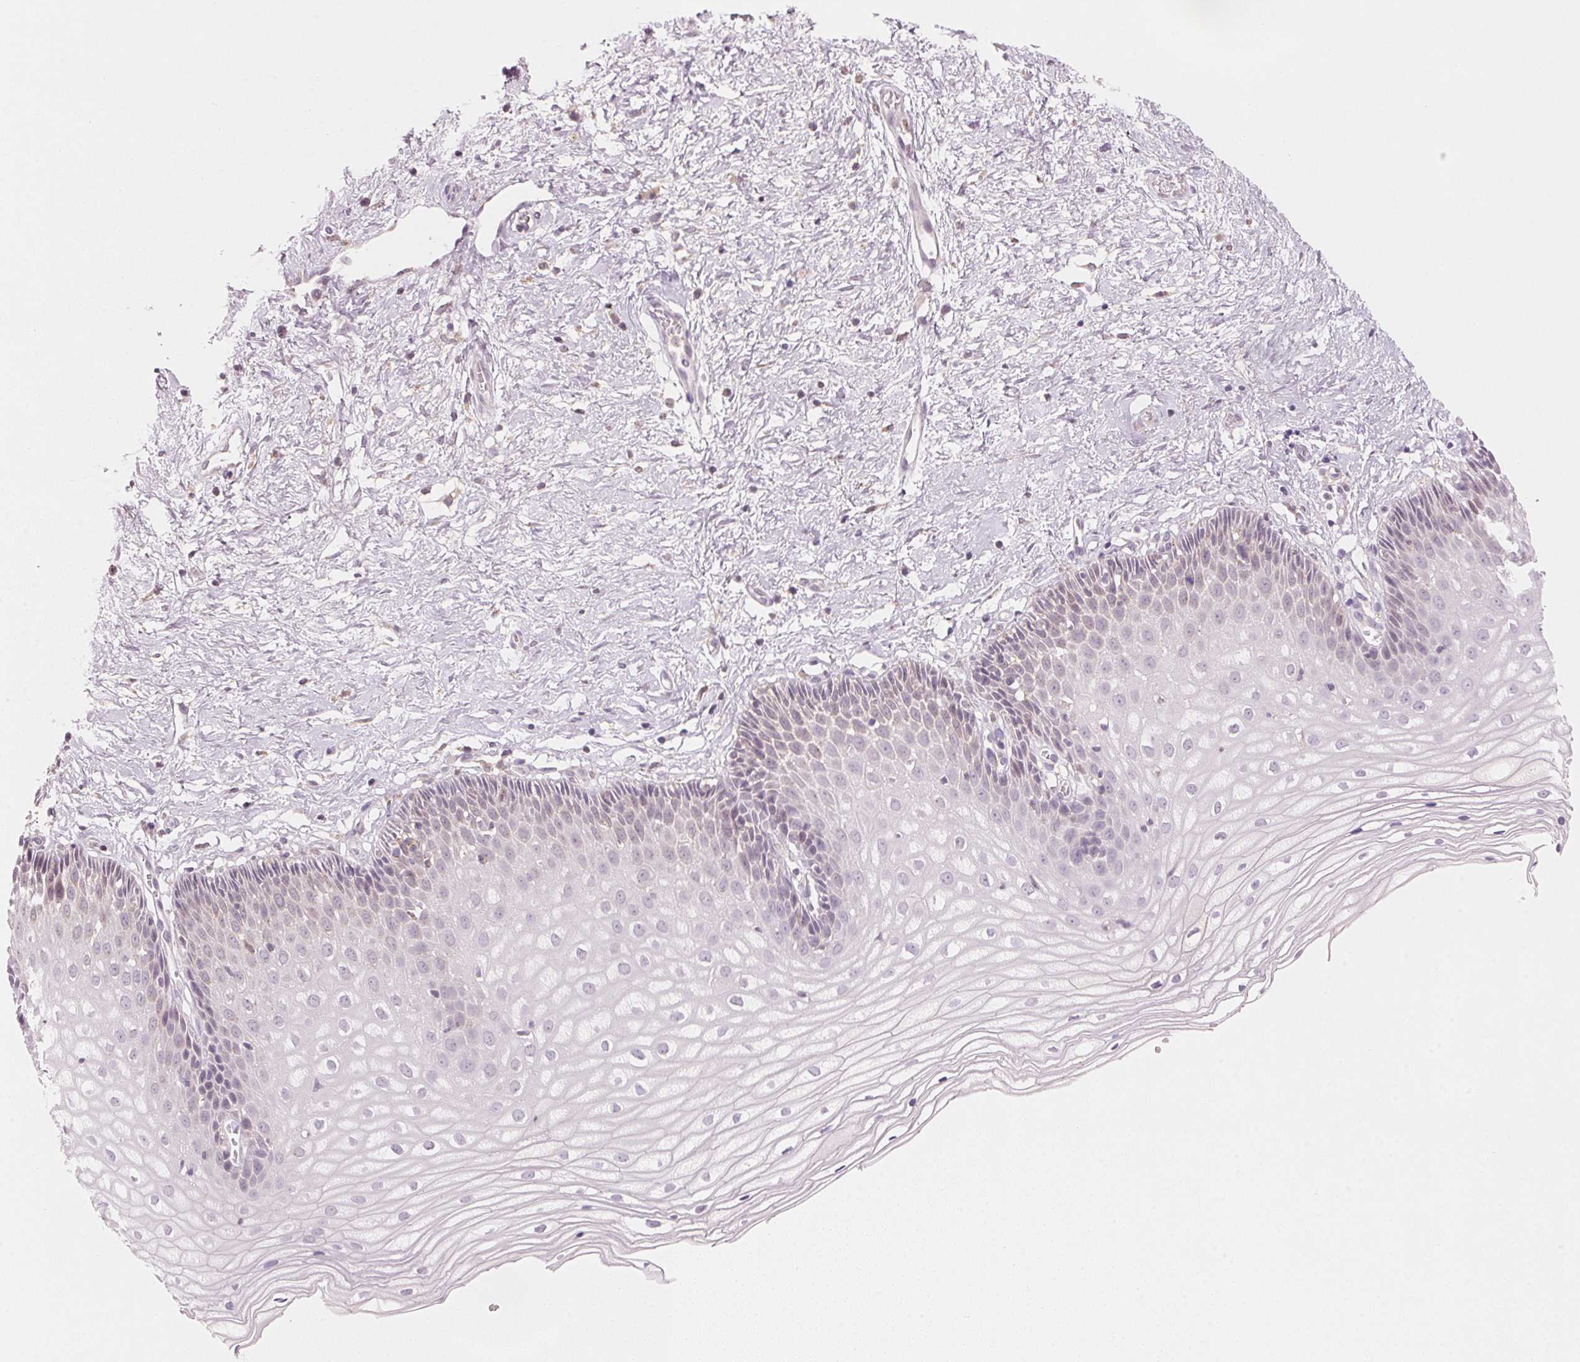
{"staining": {"intensity": "weak", "quantity": "<25%", "location": "cytoplasmic/membranous"}, "tissue": "cervix", "cell_type": "Glandular cells", "image_type": "normal", "snomed": [{"axis": "morphology", "description": "Normal tissue, NOS"}, {"axis": "topography", "description": "Cervix"}], "caption": "Glandular cells are negative for protein expression in unremarkable human cervix. Brightfield microscopy of immunohistochemistry stained with DAB (3,3'-diaminobenzidine) (brown) and hematoxylin (blue), captured at high magnification.", "gene": "HOXB13", "patient": {"sex": "female", "age": 36}}